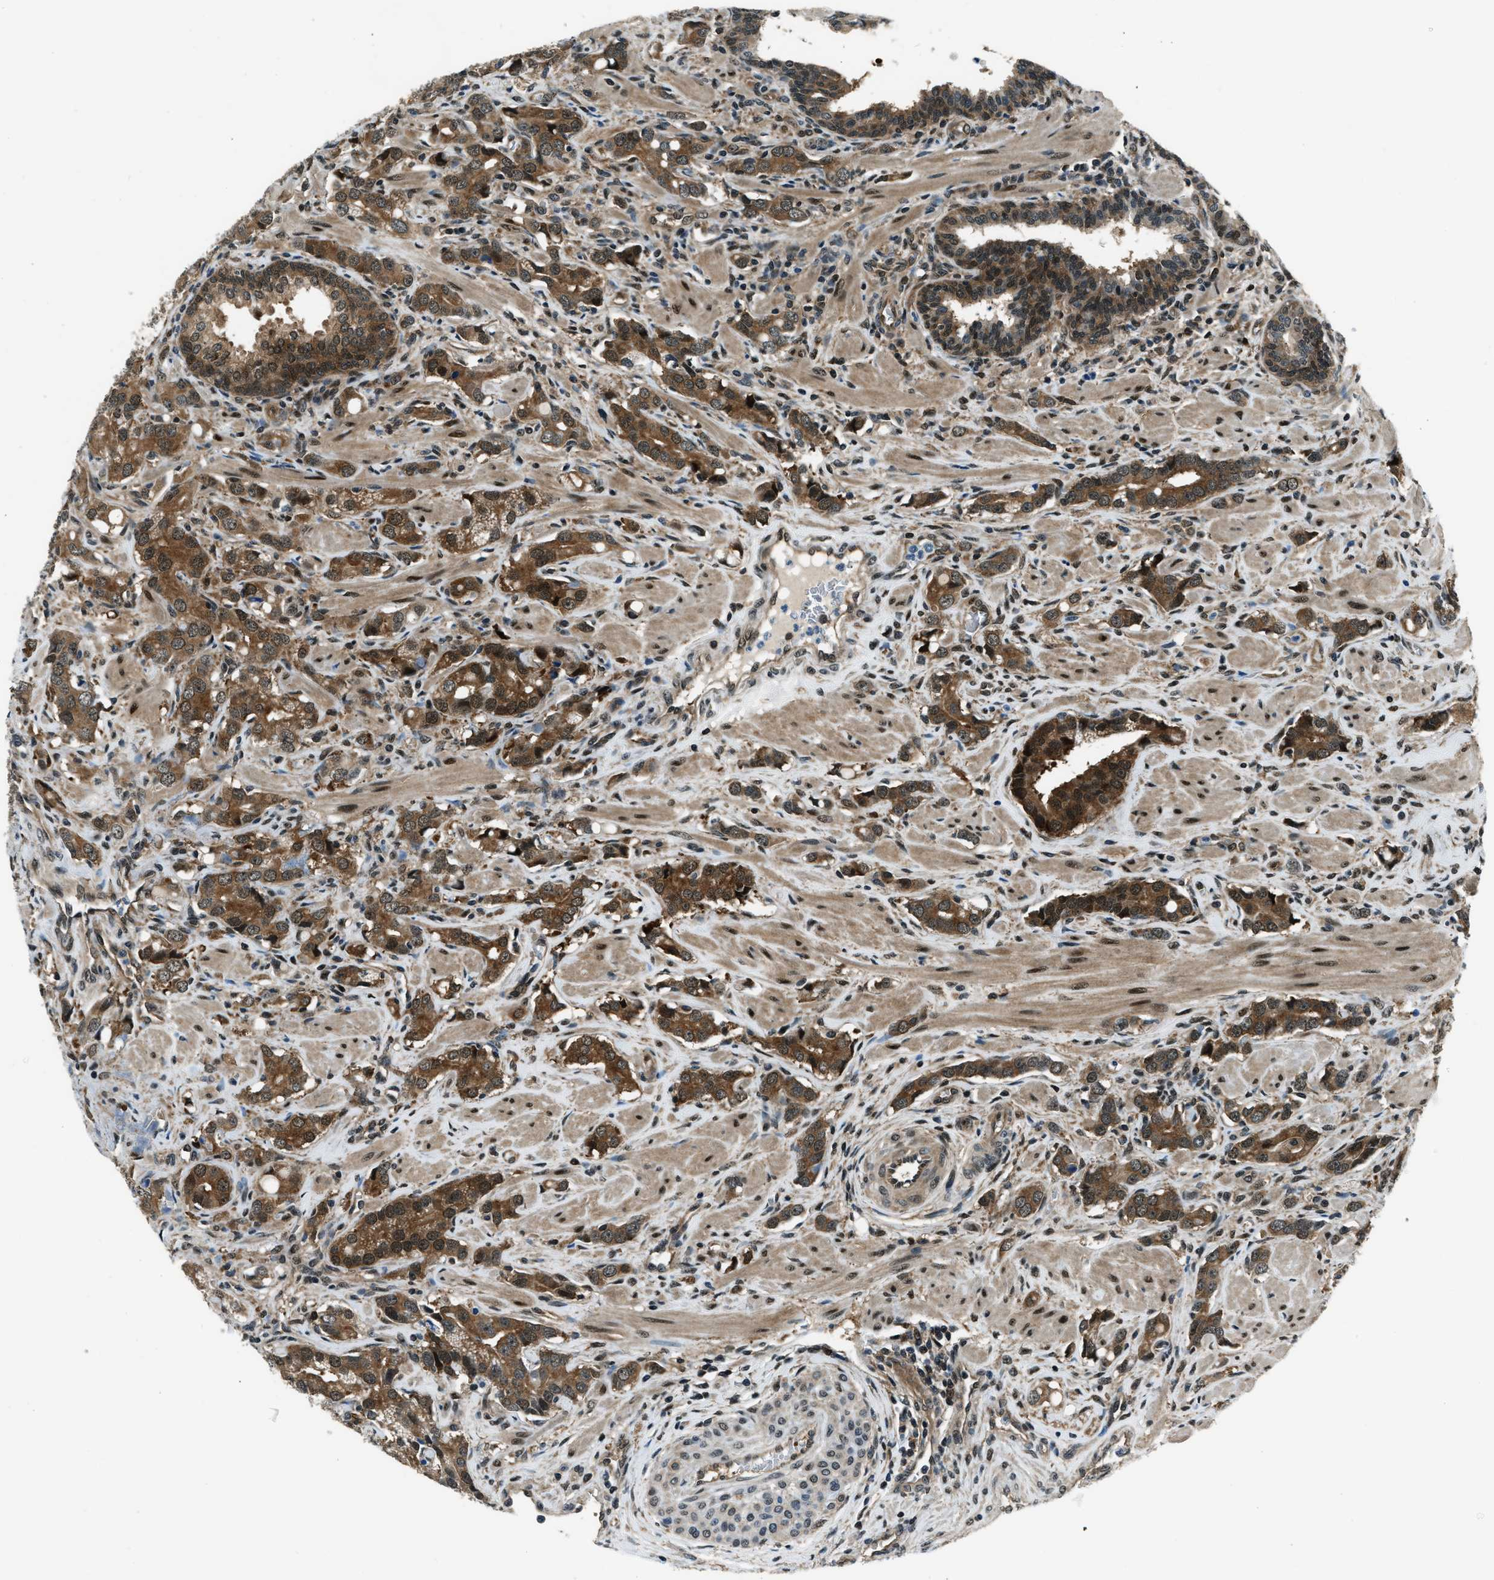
{"staining": {"intensity": "strong", "quantity": ">75%", "location": "cytoplasmic/membranous,nuclear"}, "tissue": "prostate cancer", "cell_type": "Tumor cells", "image_type": "cancer", "snomed": [{"axis": "morphology", "description": "Adenocarcinoma, High grade"}, {"axis": "topography", "description": "Prostate"}], "caption": "The micrograph exhibits immunohistochemical staining of prostate high-grade adenocarcinoma. There is strong cytoplasmic/membranous and nuclear expression is seen in about >75% of tumor cells.", "gene": "NUDCD3", "patient": {"sex": "male", "age": 52}}